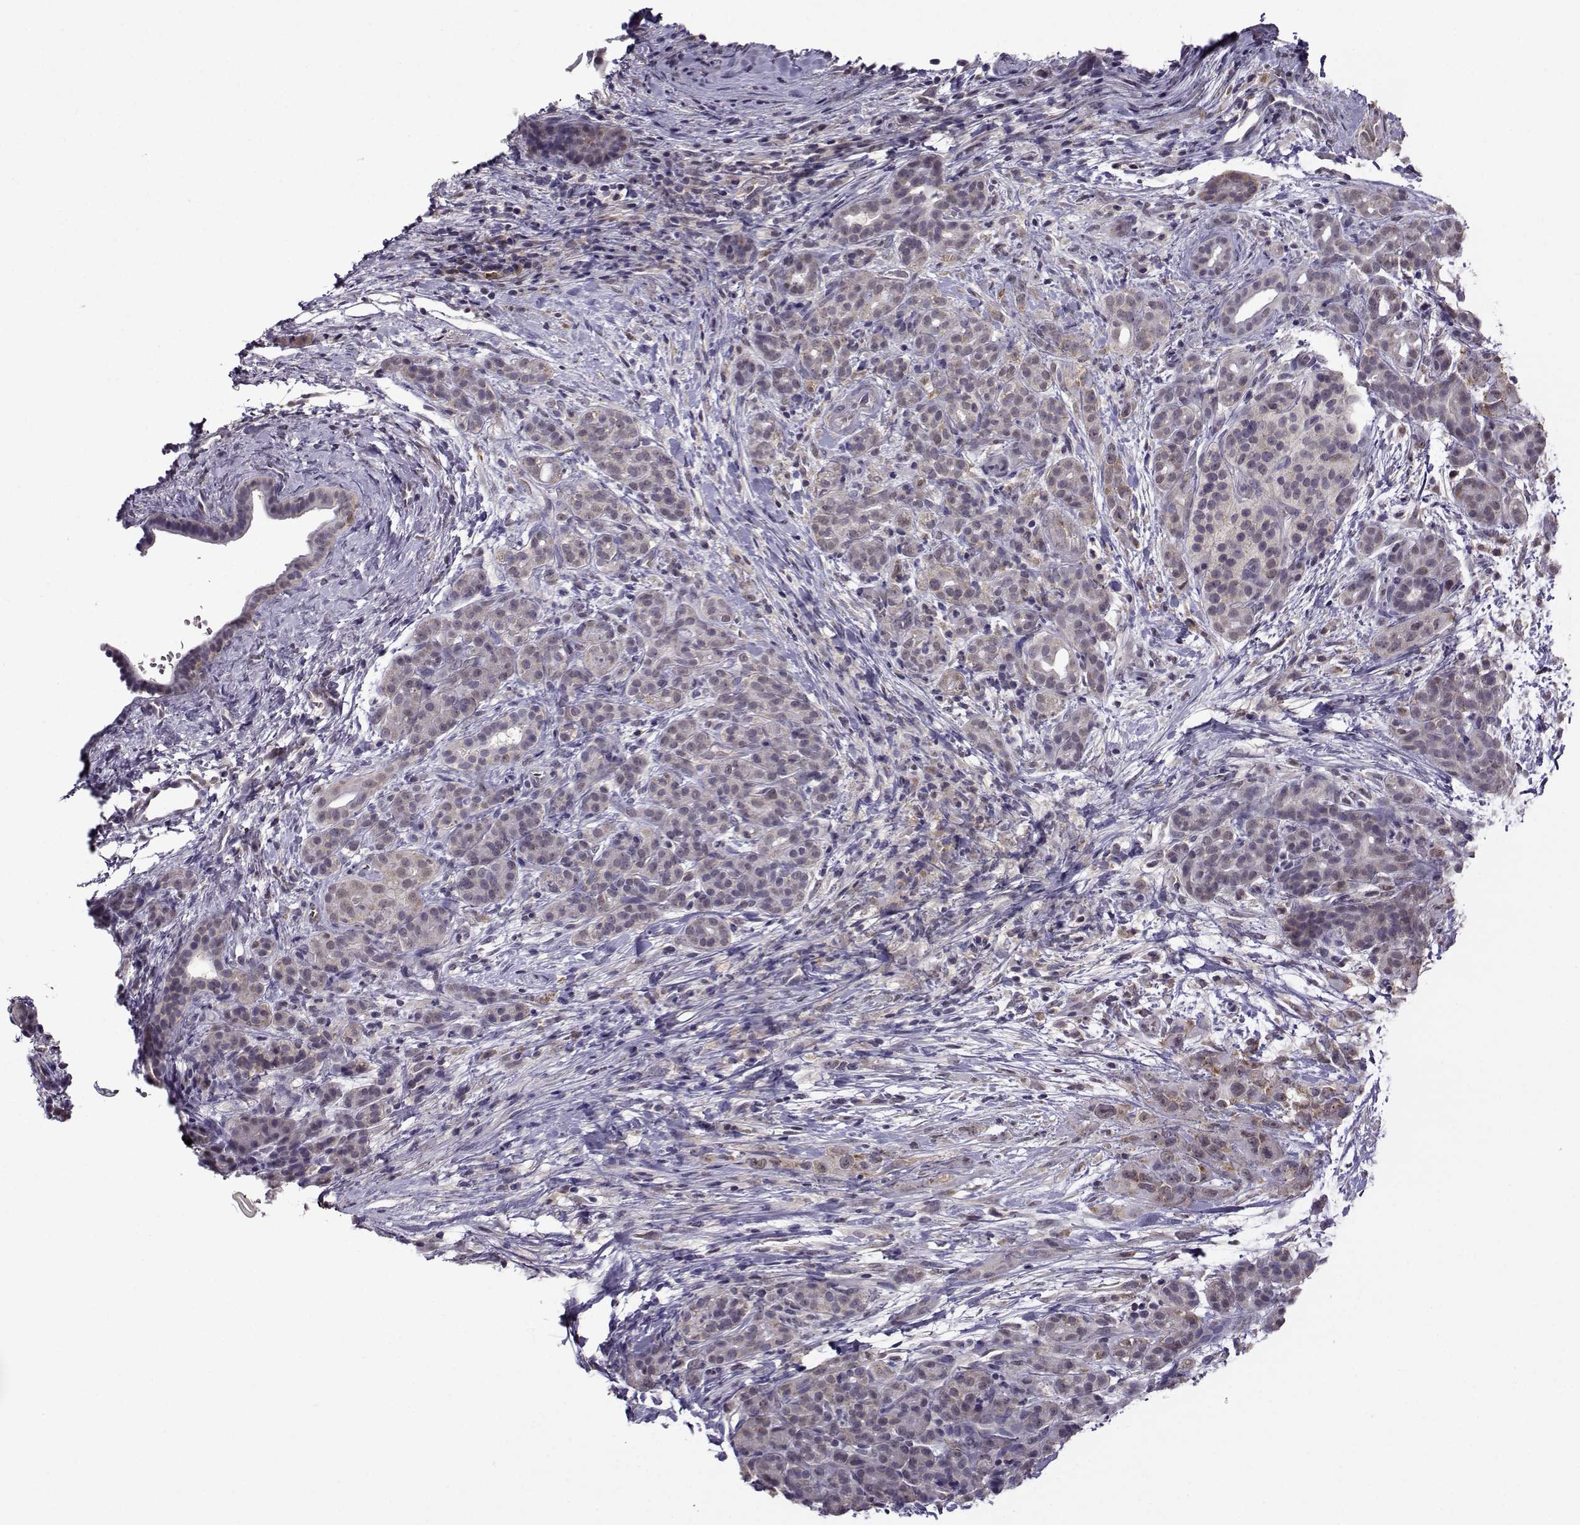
{"staining": {"intensity": "weak", "quantity": ">75%", "location": "cytoplasmic/membranous"}, "tissue": "pancreatic cancer", "cell_type": "Tumor cells", "image_type": "cancer", "snomed": [{"axis": "morphology", "description": "Adenocarcinoma, NOS"}, {"axis": "topography", "description": "Pancreas"}], "caption": "High-magnification brightfield microscopy of pancreatic cancer stained with DAB (3,3'-diaminobenzidine) (brown) and counterstained with hematoxylin (blue). tumor cells exhibit weak cytoplasmic/membranous expression is present in approximately>75% of cells.", "gene": "DDX20", "patient": {"sex": "male", "age": 44}}